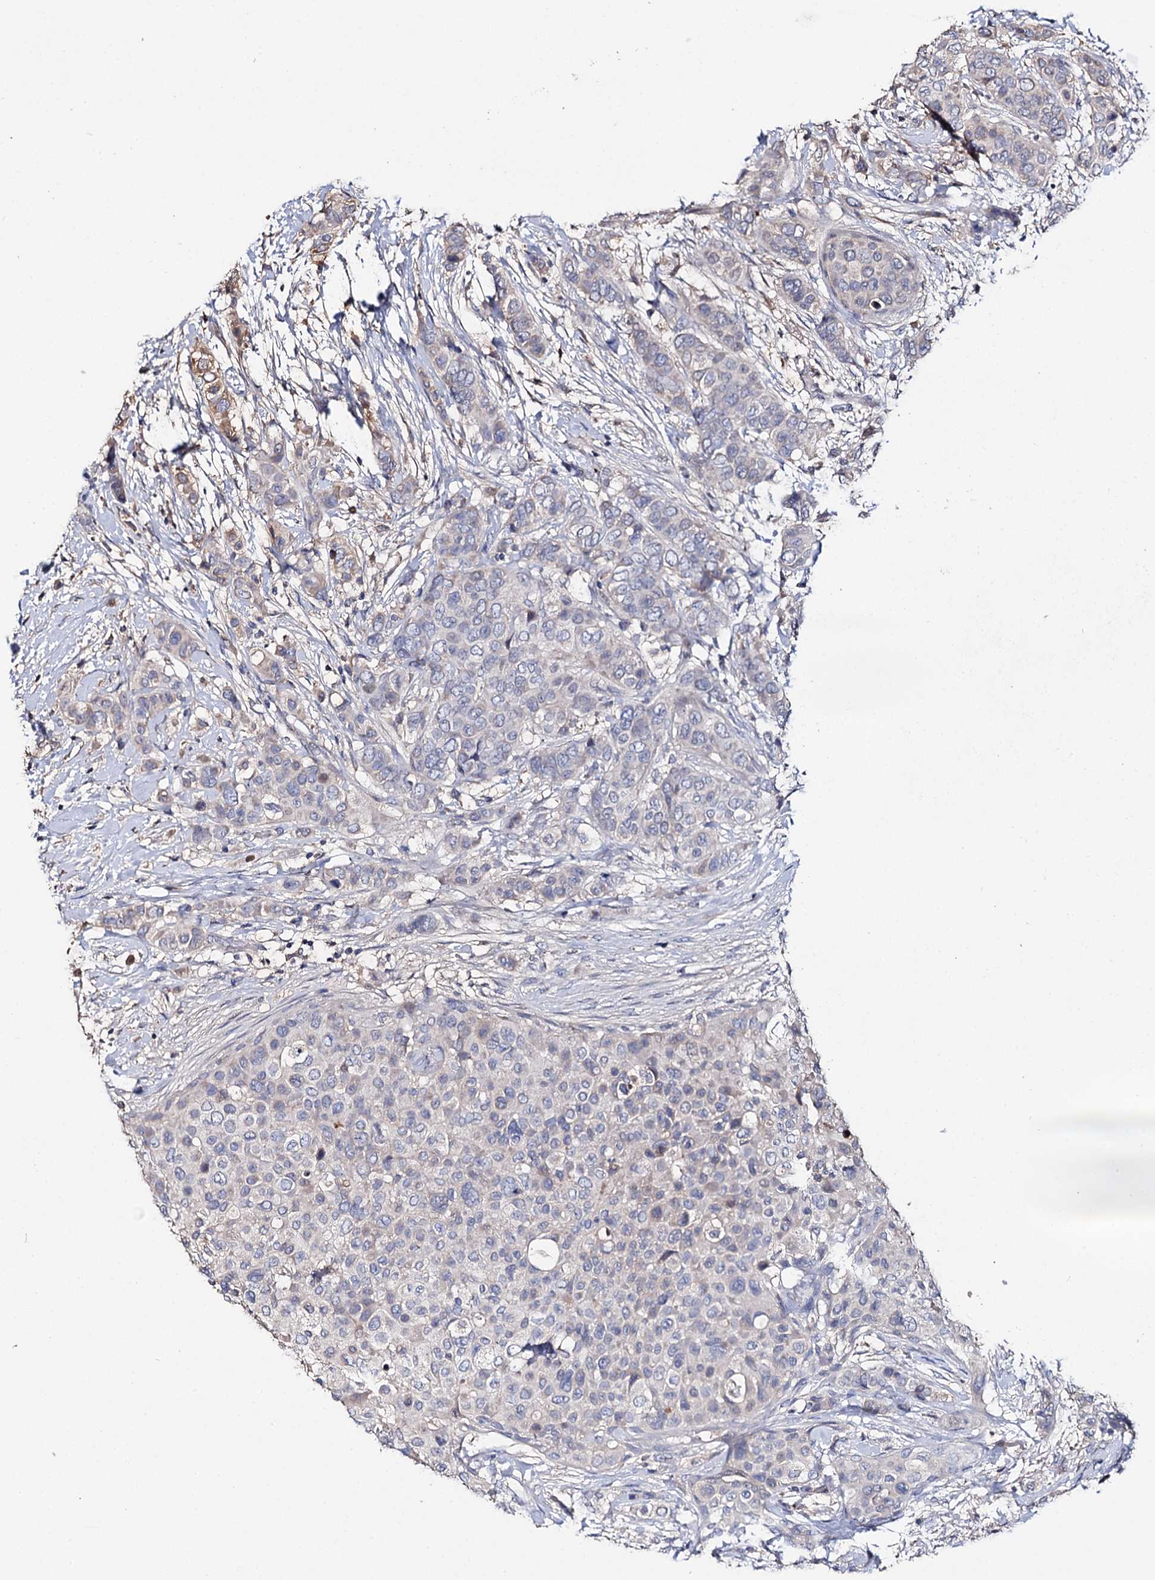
{"staining": {"intensity": "negative", "quantity": "none", "location": "none"}, "tissue": "breast cancer", "cell_type": "Tumor cells", "image_type": "cancer", "snomed": [{"axis": "morphology", "description": "Lobular carcinoma"}, {"axis": "topography", "description": "Breast"}], "caption": "Image shows no protein staining in tumor cells of breast cancer (lobular carcinoma) tissue. (Brightfield microscopy of DAB (3,3'-diaminobenzidine) immunohistochemistry at high magnification).", "gene": "DNAH6", "patient": {"sex": "female", "age": 51}}